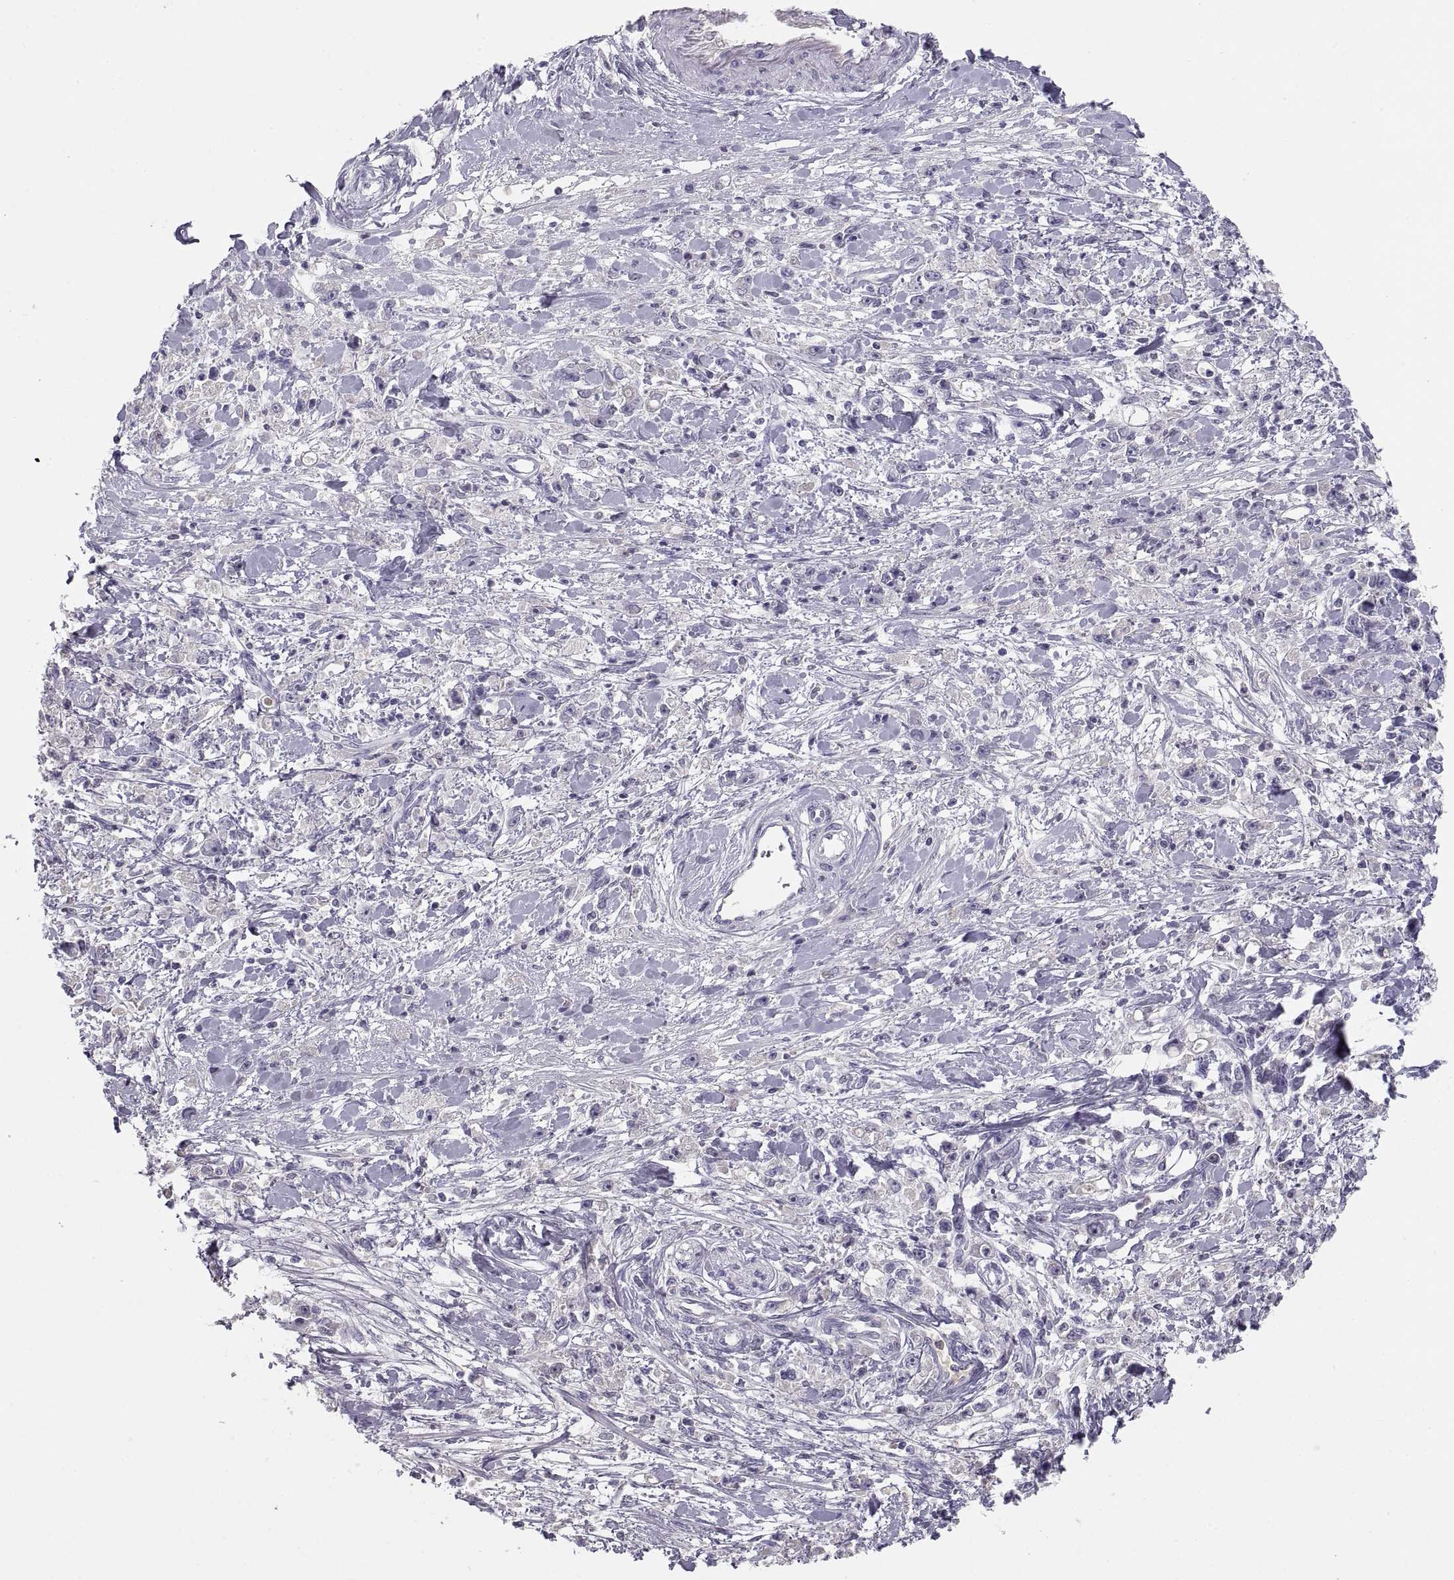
{"staining": {"intensity": "negative", "quantity": "none", "location": "none"}, "tissue": "stomach cancer", "cell_type": "Tumor cells", "image_type": "cancer", "snomed": [{"axis": "morphology", "description": "Adenocarcinoma, NOS"}, {"axis": "topography", "description": "Stomach"}], "caption": "A histopathology image of human stomach cancer is negative for staining in tumor cells.", "gene": "MAGEB2", "patient": {"sex": "female", "age": 59}}